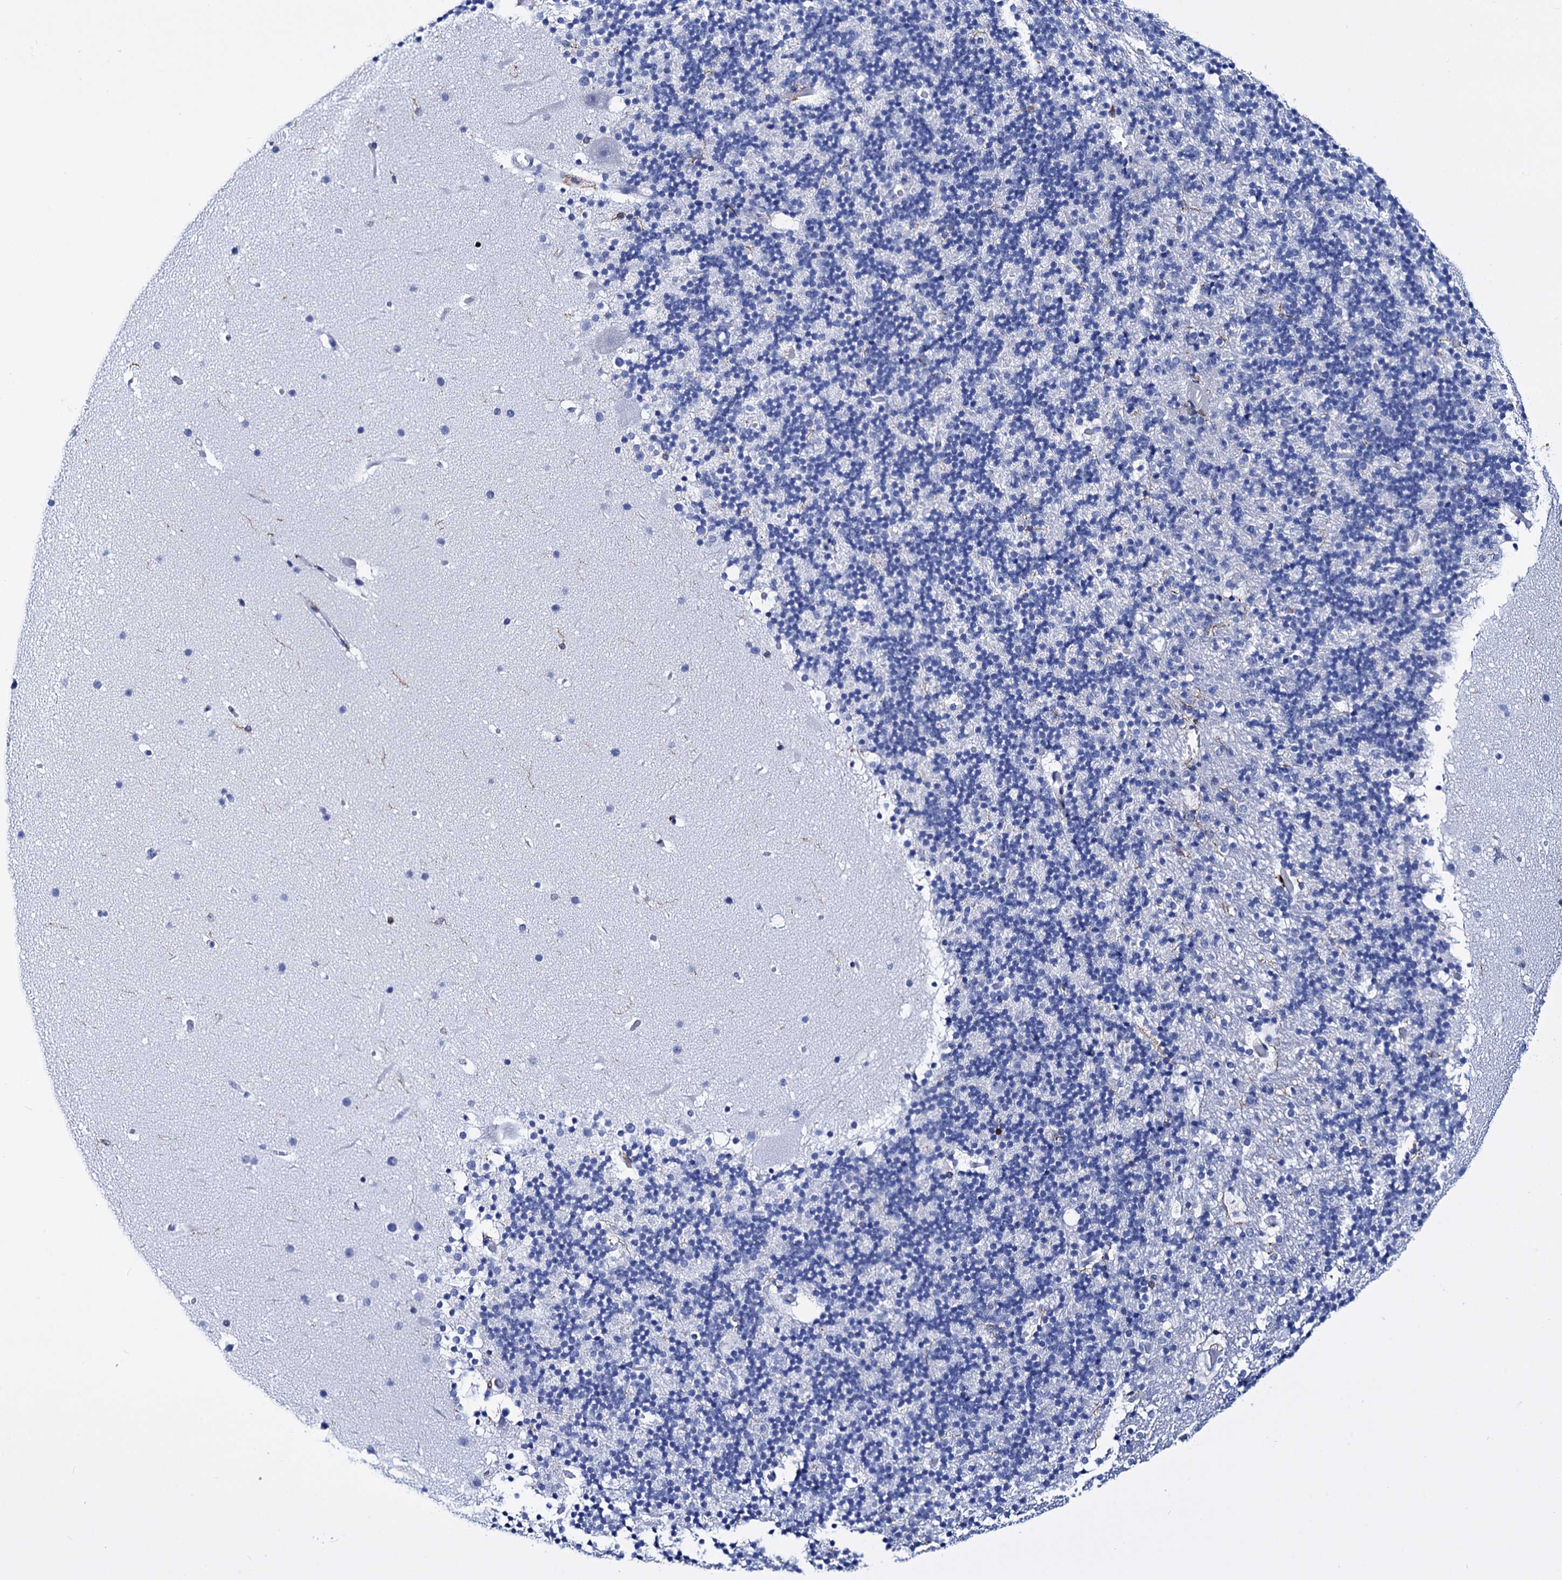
{"staining": {"intensity": "negative", "quantity": "none", "location": "none"}, "tissue": "cerebellum", "cell_type": "Cells in granular layer", "image_type": "normal", "snomed": [{"axis": "morphology", "description": "Normal tissue, NOS"}, {"axis": "topography", "description": "Cerebellum"}], "caption": "Protein analysis of benign cerebellum reveals no significant staining in cells in granular layer.", "gene": "DEF6", "patient": {"sex": "male", "age": 57}}